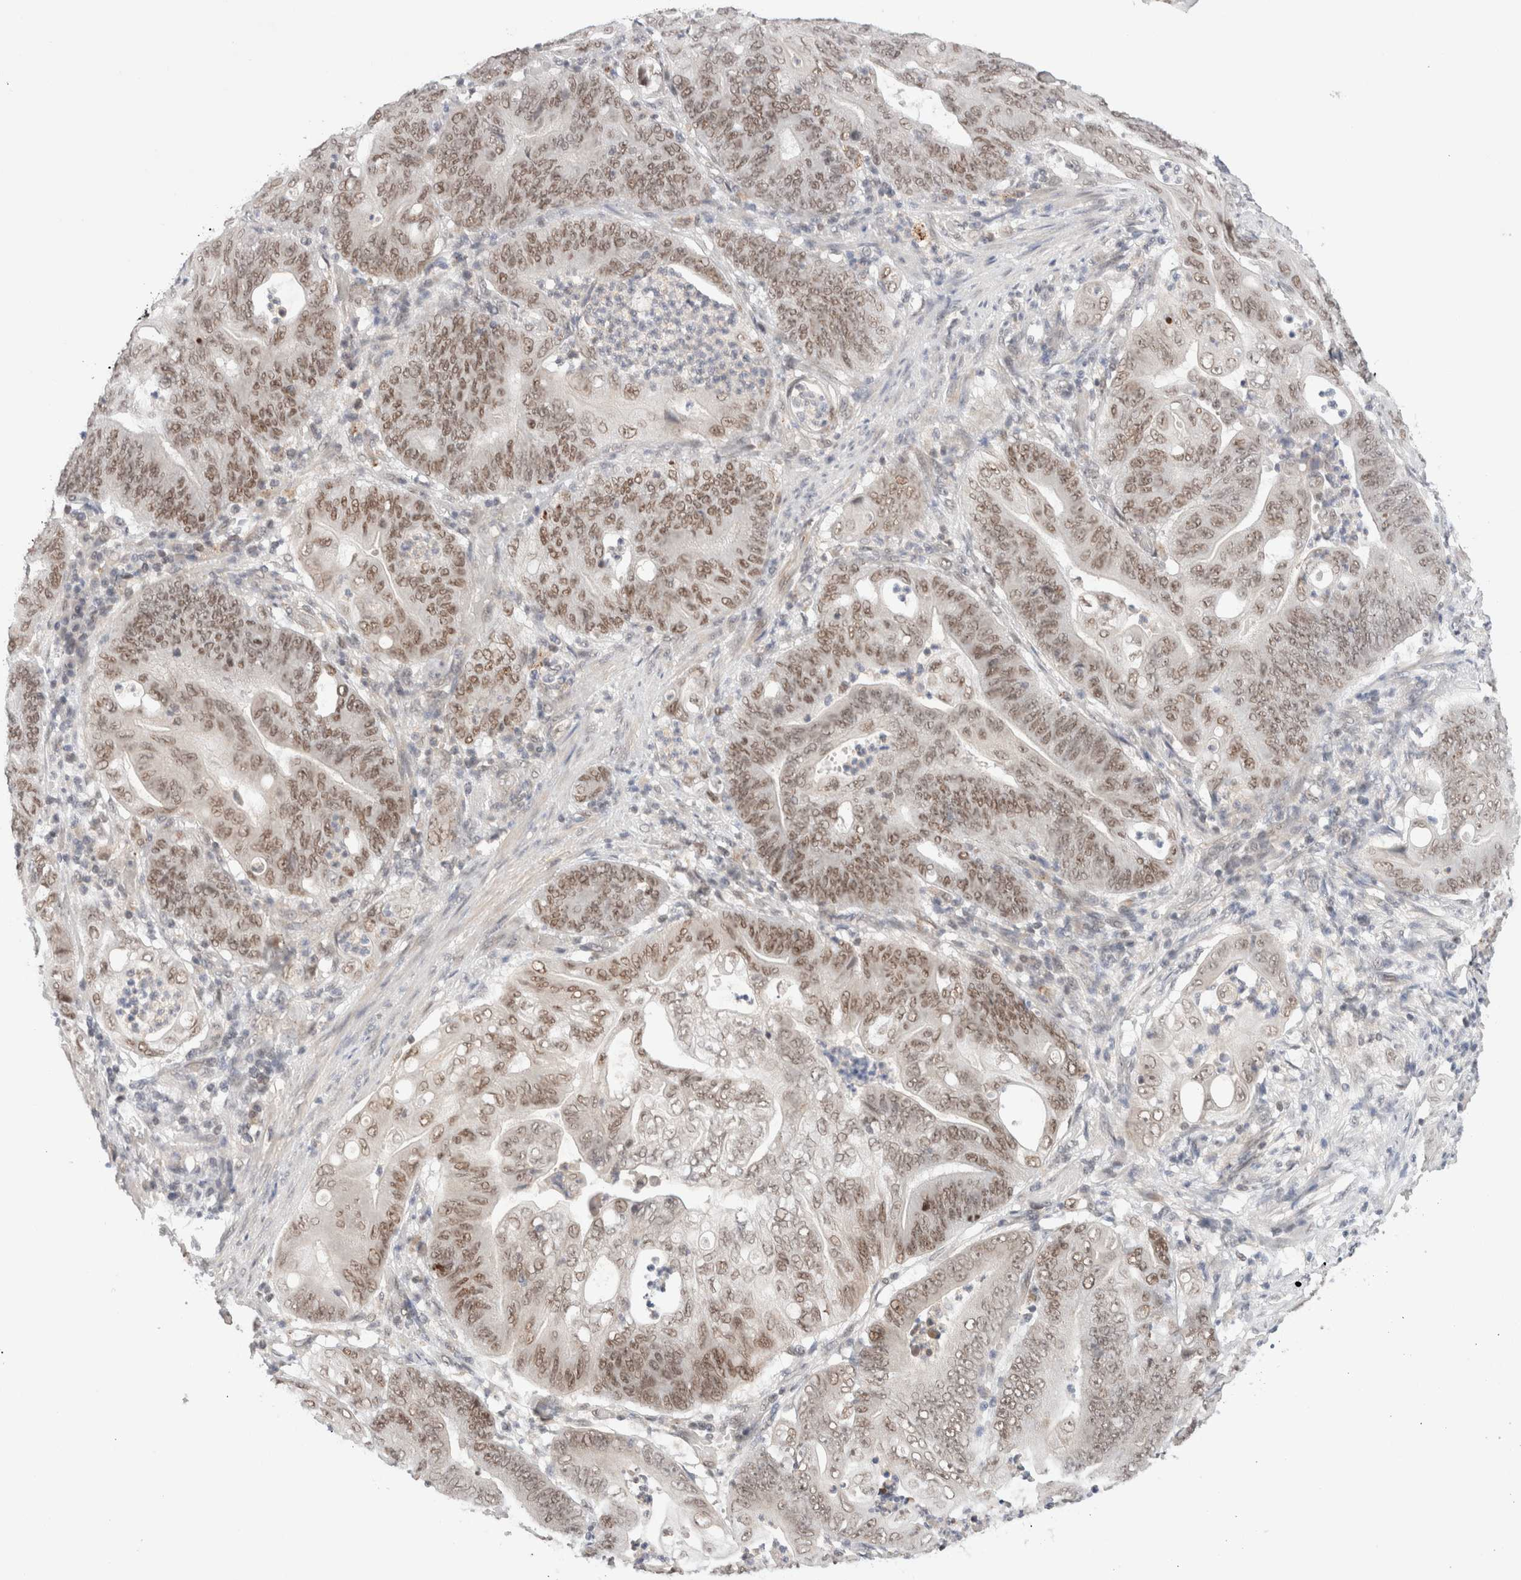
{"staining": {"intensity": "weak", "quantity": ">75%", "location": "nuclear"}, "tissue": "stomach cancer", "cell_type": "Tumor cells", "image_type": "cancer", "snomed": [{"axis": "morphology", "description": "Adenocarcinoma, NOS"}, {"axis": "topography", "description": "Stomach"}], "caption": "Stomach cancer was stained to show a protein in brown. There is low levels of weak nuclear staining in about >75% of tumor cells. (Brightfield microscopy of DAB IHC at high magnification).", "gene": "GATAD2A", "patient": {"sex": "female", "age": 73}}